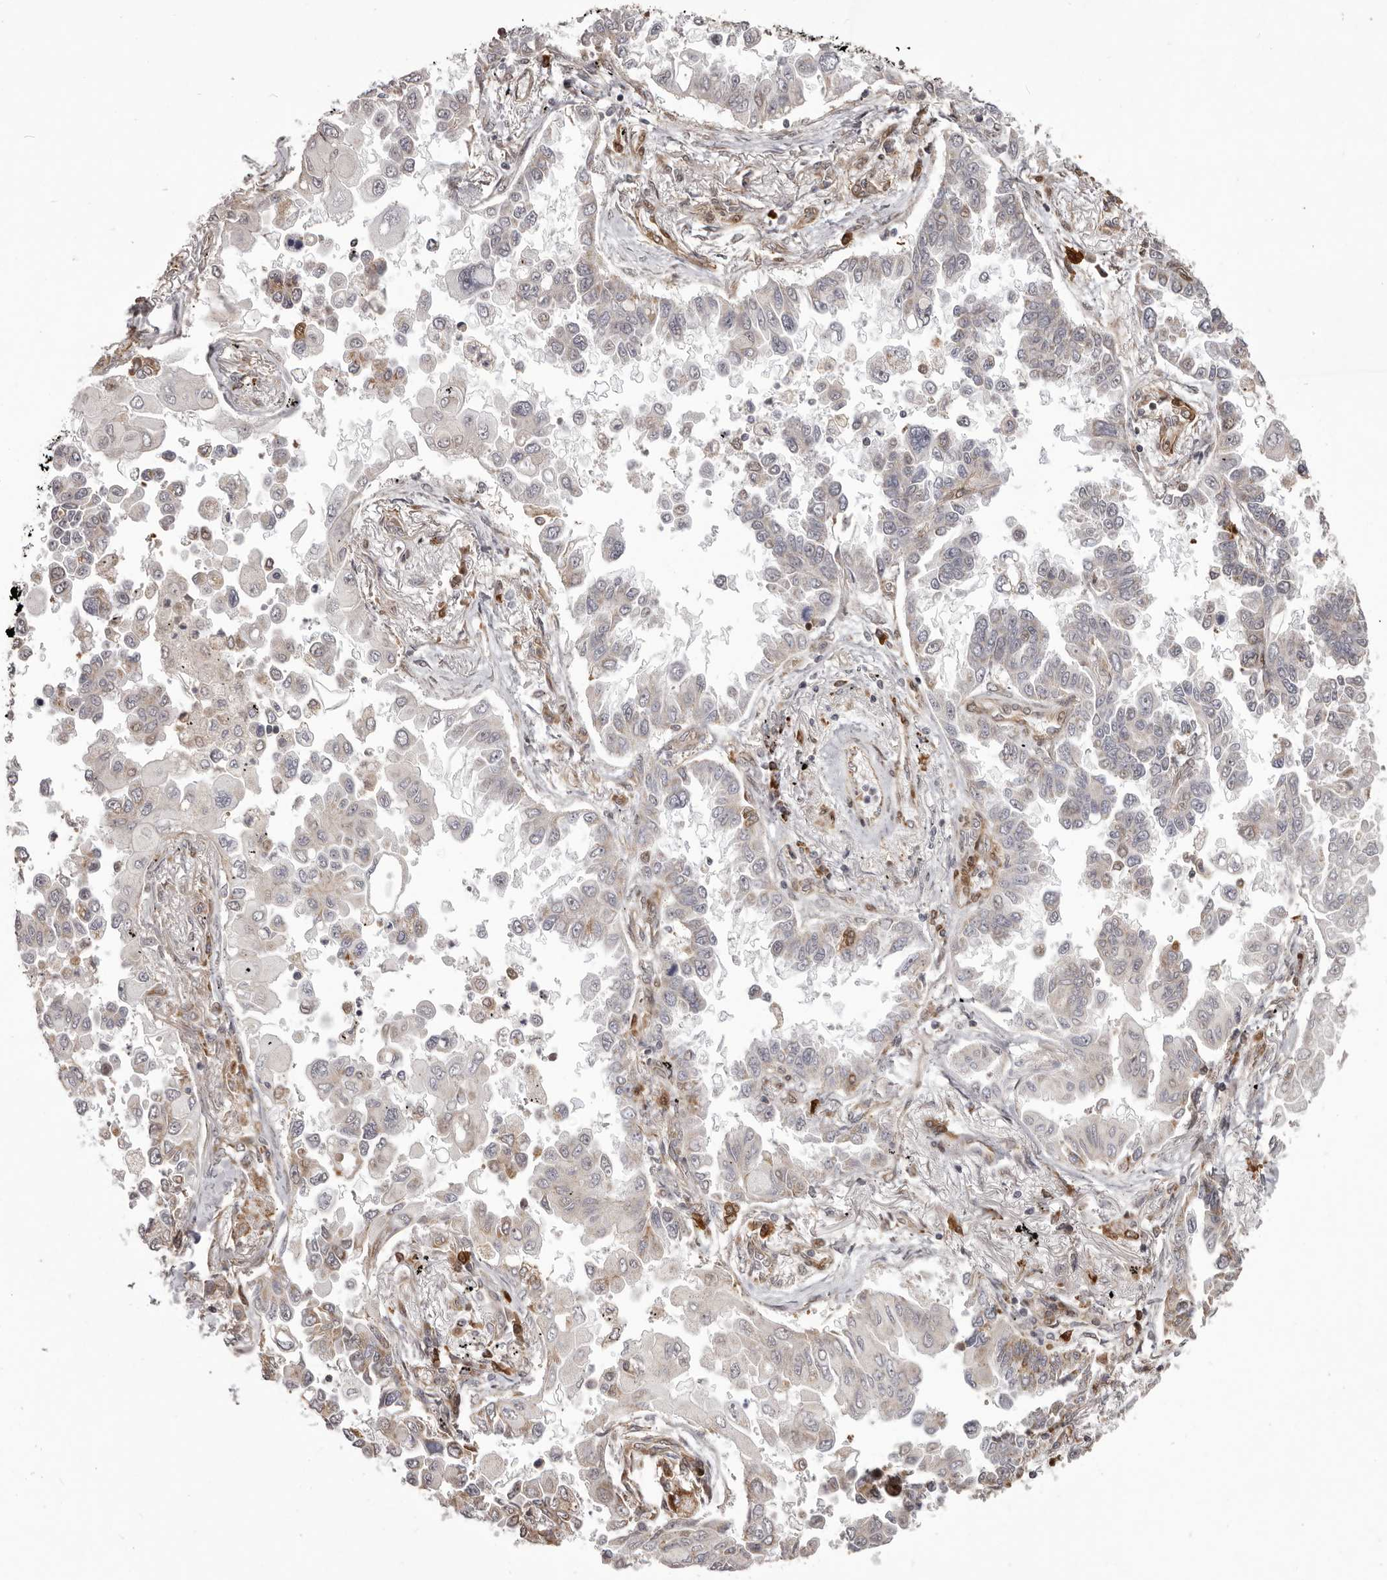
{"staining": {"intensity": "moderate", "quantity": "<25%", "location": "cytoplasmic/membranous"}, "tissue": "lung cancer", "cell_type": "Tumor cells", "image_type": "cancer", "snomed": [{"axis": "morphology", "description": "Adenocarcinoma, NOS"}, {"axis": "topography", "description": "Lung"}], "caption": "Human lung adenocarcinoma stained for a protein (brown) reveals moderate cytoplasmic/membranous positive expression in approximately <25% of tumor cells.", "gene": "GFOD1", "patient": {"sex": "female", "age": 67}}